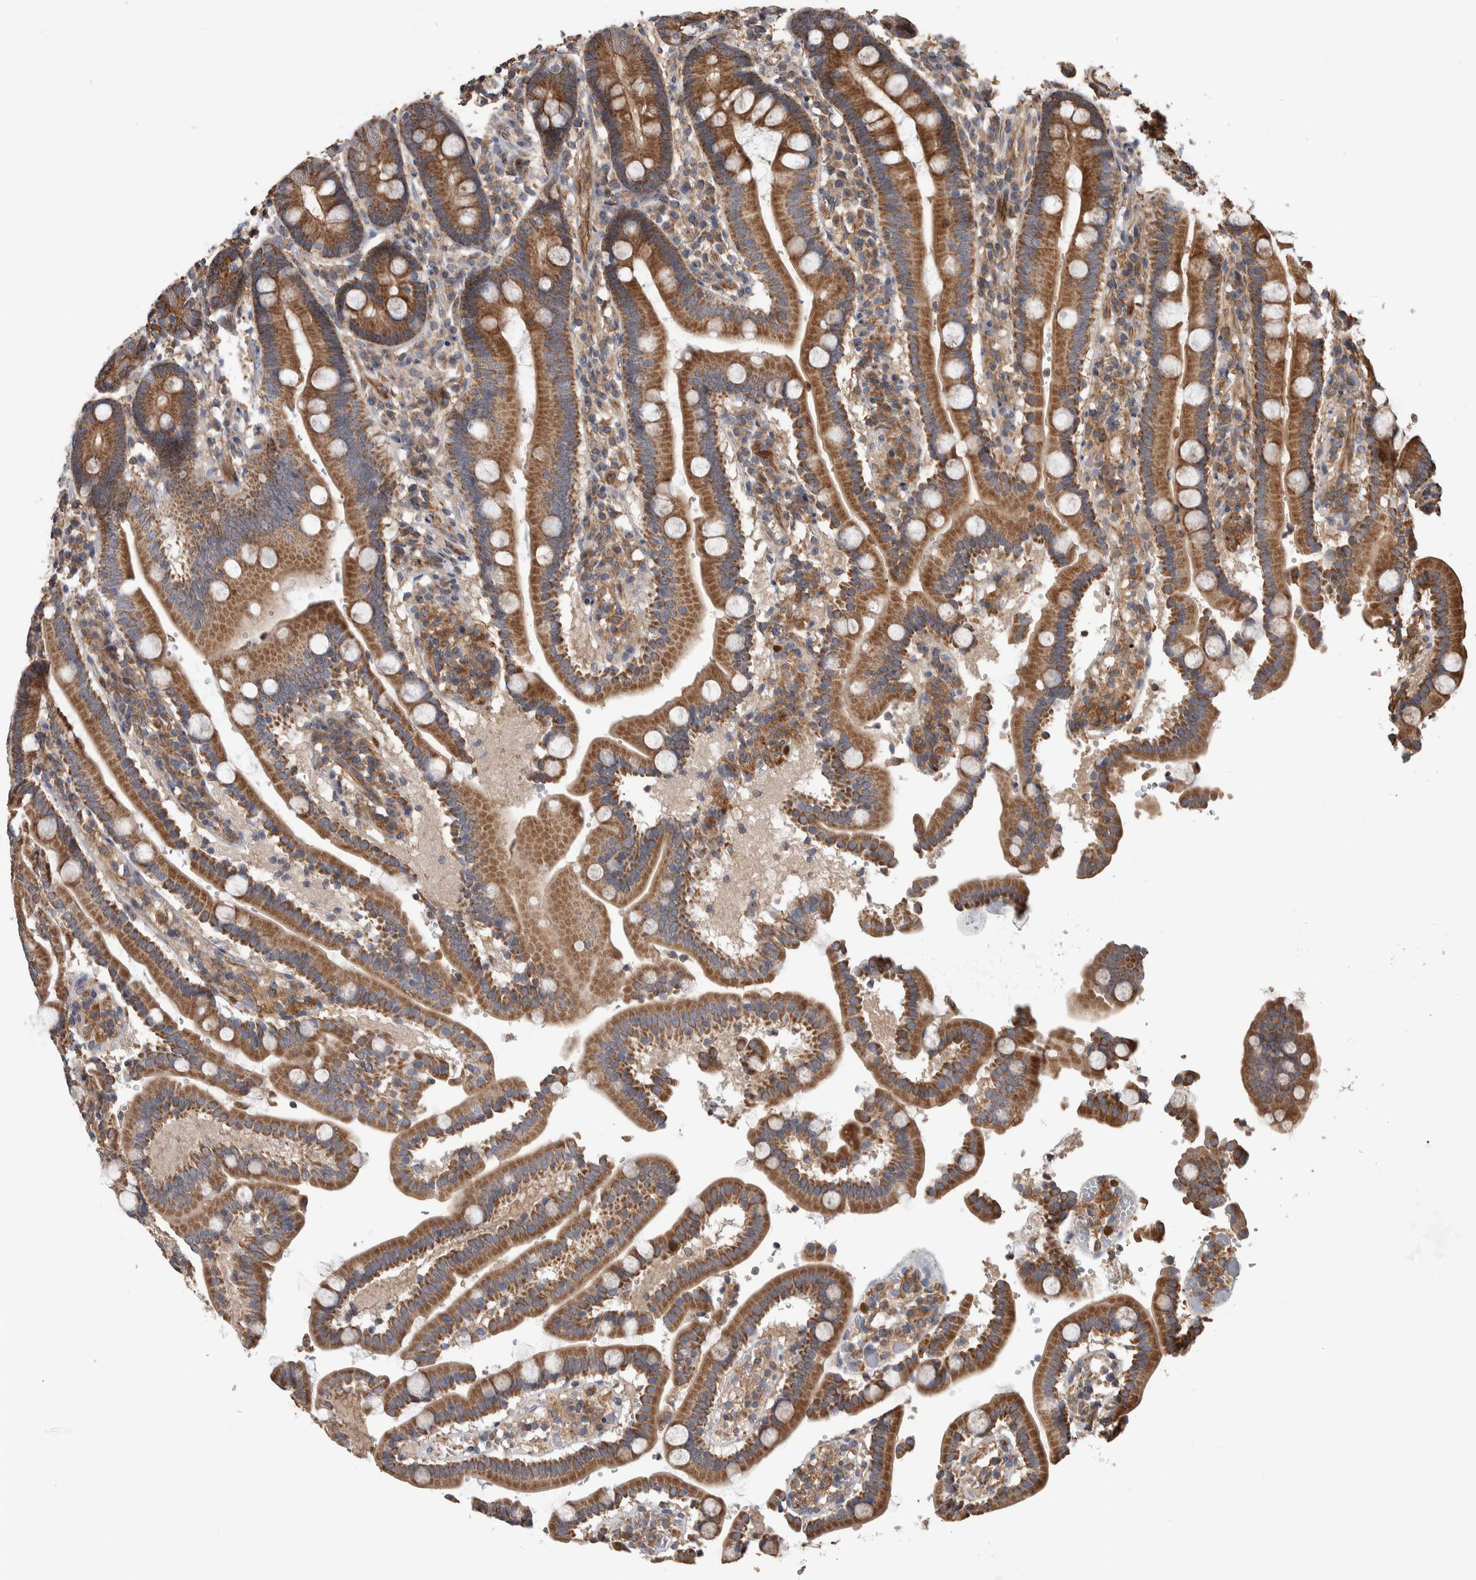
{"staining": {"intensity": "moderate", "quantity": ">75%", "location": "cytoplasmic/membranous"}, "tissue": "duodenum", "cell_type": "Glandular cells", "image_type": "normal", "snomed": [{"axis": "morphology", "description": "Normal tissue, NOS"}, {"axis": "topography", "description": "Small intestine, NOS"}], "caption": "Brown immunohistochemical staining in benign human duodenum exhibits moderate cytoplasmic/membranous staining in about >75% of glandular cells.", "gene": "SDCBP", "patient": {"sex": "female", "age": 71}}